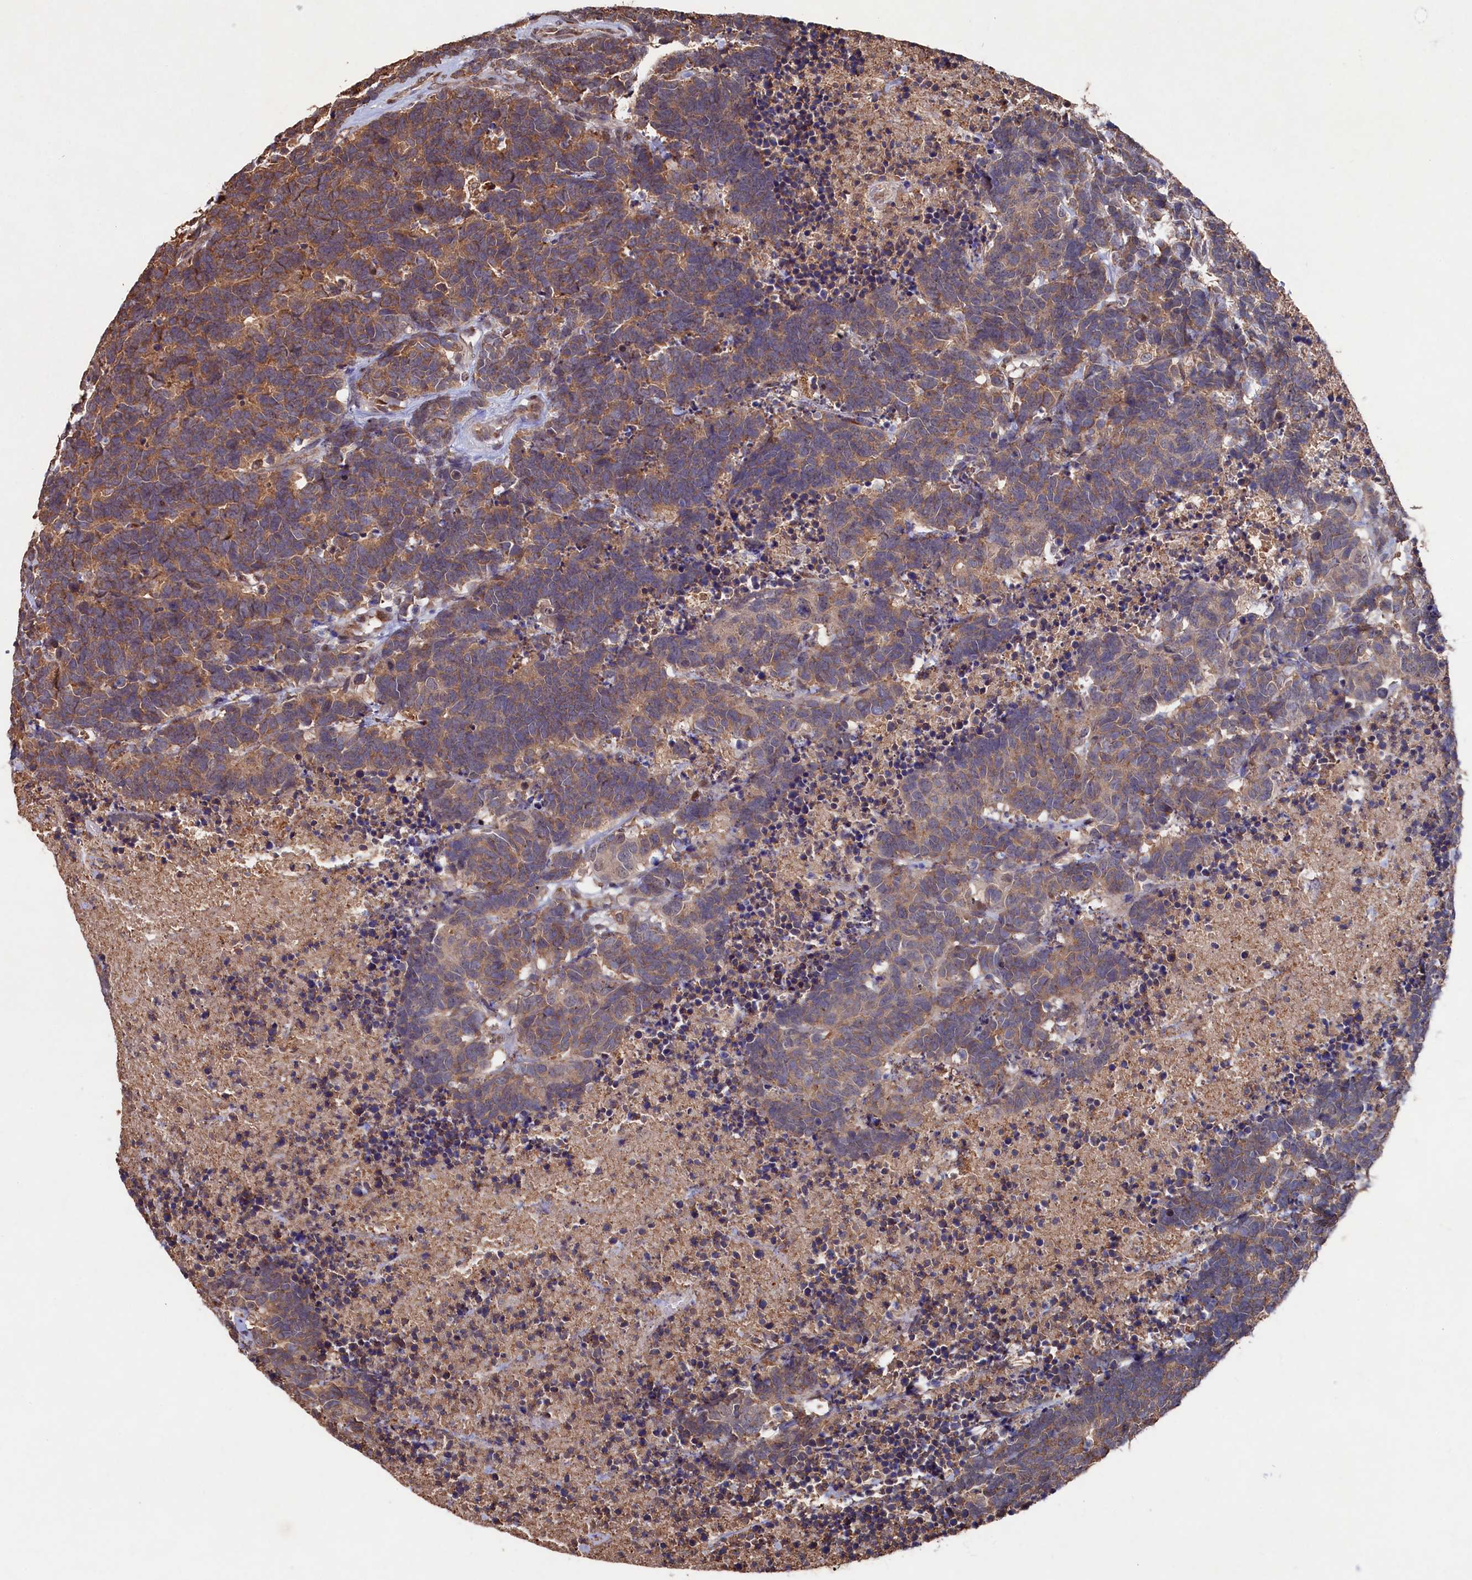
{"staining": {"intensity": "moderate", "quantity": ">75%", "location": "cytoplasmic/membranous"}, "tissue": "carcinoid", "cell_type": "Tumor cells", "image_type": "cancer", "snomed": [{"axis": "morphology", "description": "Carcinoma, NOS"}, {"axis": "morphology", "description": "Carcinoid, malignant, NOS"}, {"axis": "topography", "description": "Urinary bladder"}], "caption": "This histopathology image shows carcinoma stained with IHC to label a protein in brown. The cytoplasmic/membranous of tumor cells show moderate positivity for the protein. Nuclei are counter-stained blue.", "gene": "NAA60", "patient": {"sex": "male", "age": 57}}